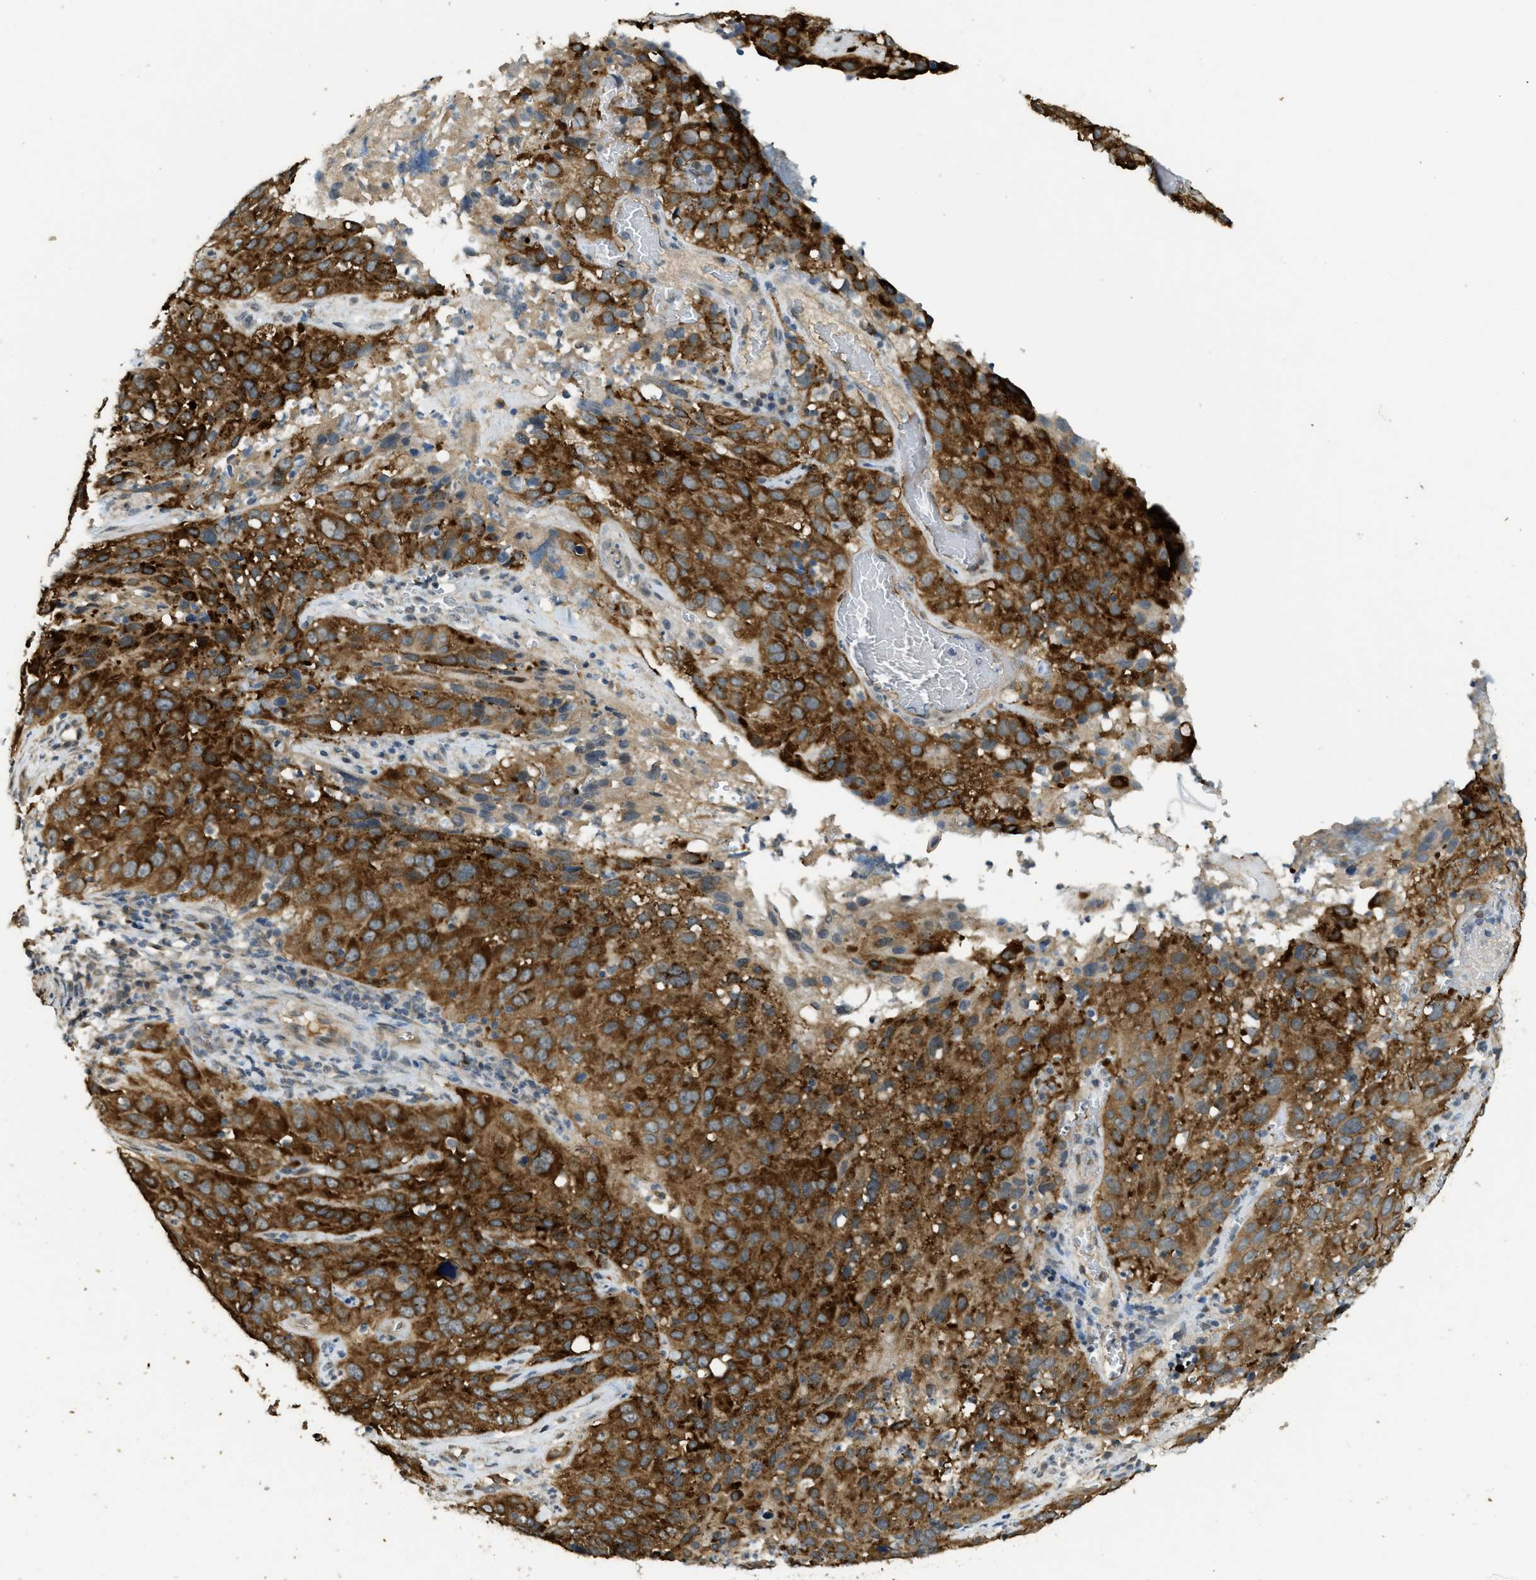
{"staining": {"intensity": "strong", "quantity": ">75%", "location": "cytoplasmic/membranous"}, "tissue": "cervical cancer", "cell_type": "Tumor cells", "image_type": "cancer", "snomed": [{"axis": "morphology", "description": "Squamous cell carcinoma, NOS"}, {"axis": "topography", "description": "Cervix"}], "caption": "Human squamous cell carcinoma (cervical) stained for a protein (brown) shows strong cytoplasmic/membranous positive staining in about >75% of tumor cells.", "gene": "IGF2BP2", "patient": {"sex": "female", "age": 32}}